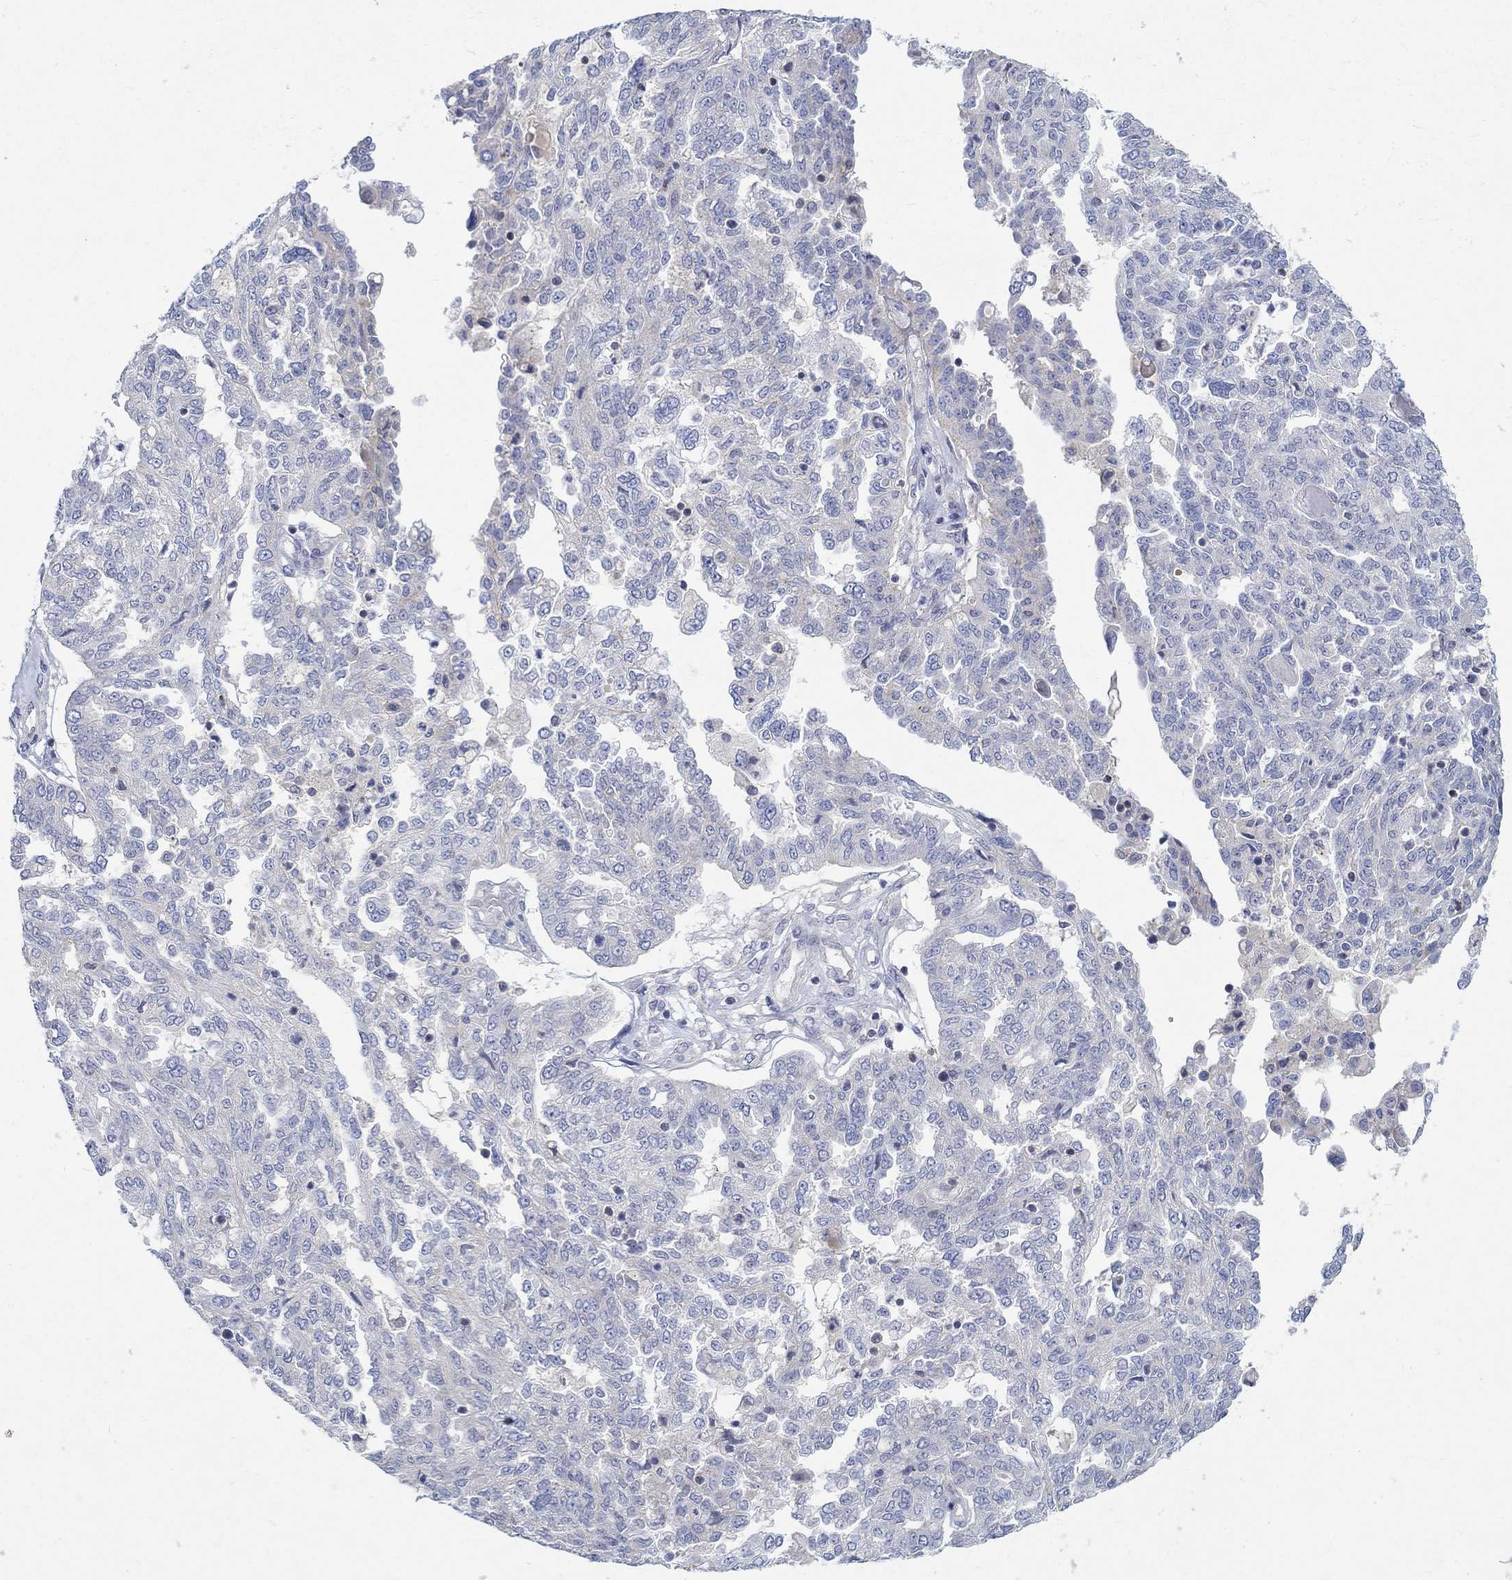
{"staining": {"intensity": "negative", "quantity": "none", "location": "none"}, "tissue": "ovarian cancer", "cell_type": "Tumor cells", "image_type": "cancer", "snomed": [{"axis": "morphology", "description": "Cystadenocarcinoma, serous, NOS"}, {"axis": "topography", "description": "Ovary"}], "caption": "Immunohistochemical staining of human ovarian serous cystadenocarcinoma demonstrates no significant positivity in tumor cells. (Stains: DAB (3,3'-diaminobenzidine) IHC with hematoxylin counter stain, Microscopy: brightfield microscopy at high magnification).", "gene": "NAV3", "patient": {"sex": "female", "age": 67}}